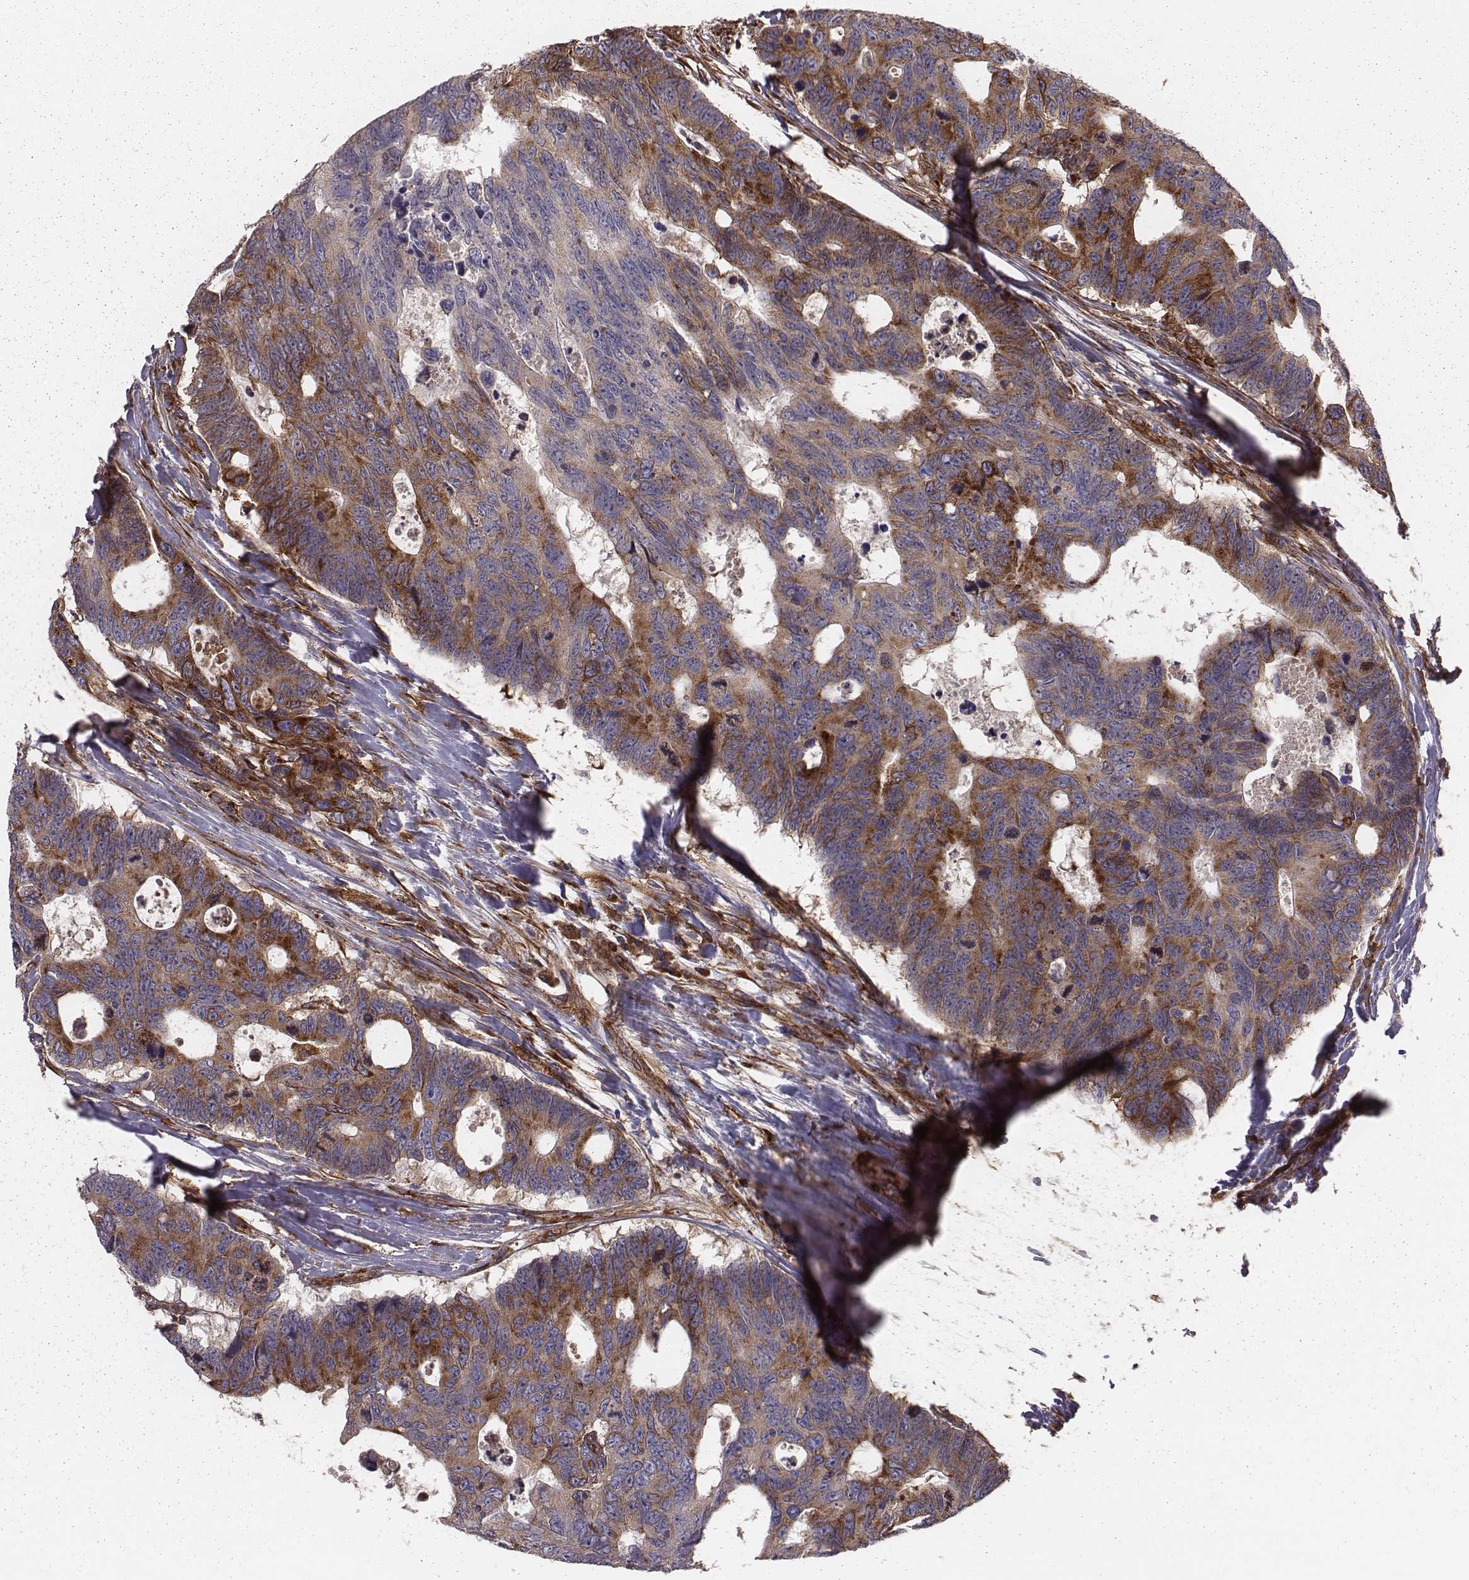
{"staining": {"intensity": "moderate", "quantity": ">75%", "location": "cytoplasmic/membranous"}, "tissue": "colorectal cancer", "cell_type": "Tumor cells", "image_type": "cancer", "snomed": [{"axis": "morphology", "description": "Adenocarcinoma, NOS"}, {"axis": "topography", "description": "Colon"}], "caption": "The immunohistochemical stain labels moderate cytoplasmic/membranous expression in tumor cells of colorectal cancer tissue.", "gene": "TXLNA", "patient": {"sex": "female", "age": 77}}